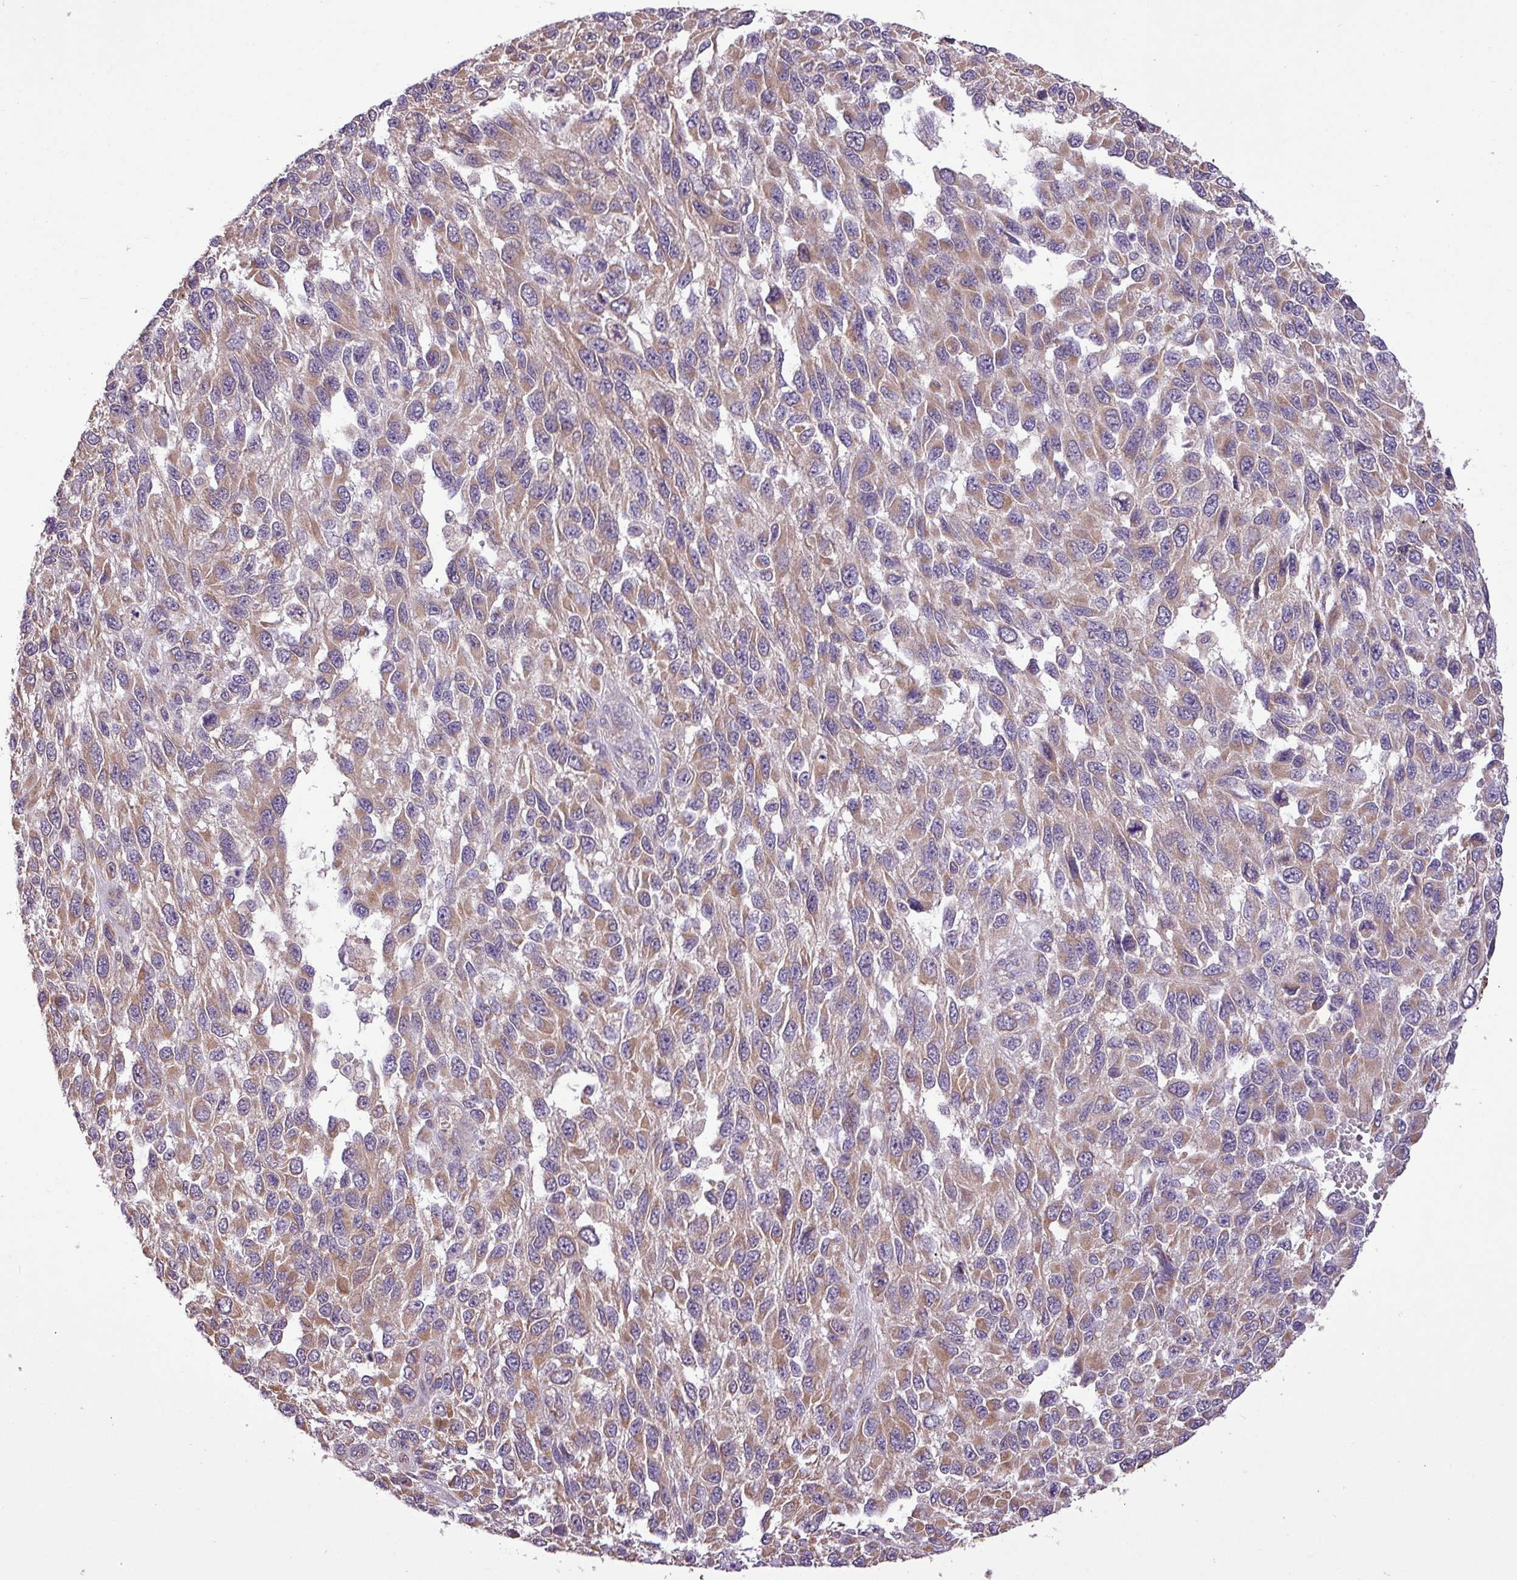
{"staining": {"intensity": "weak", "quantity": ">75%", "location": "cytoplasmic/membranous"}, "tissue": "melanoma", "cell_type": "Tumor cells", "image_type": "cancer", "snomed": [{"axis": "morphology", "description": "Malignant melanoma, NOS"}, {"axis": "topography", "description": "Skin"}], "caption": "Immunohistochemical staining of malignant melanoma displays low levels of weak cytoplasmic/membranous protein staining in about >75% of tumor cells. The staining was performed using DAB to visualize the protein expression in brown, while the nuclei were stained in blue with hematoxylin (Magnification: 20x).", "gene": "TIMM10B", "patient": {"sex": "female", "age": 96}}